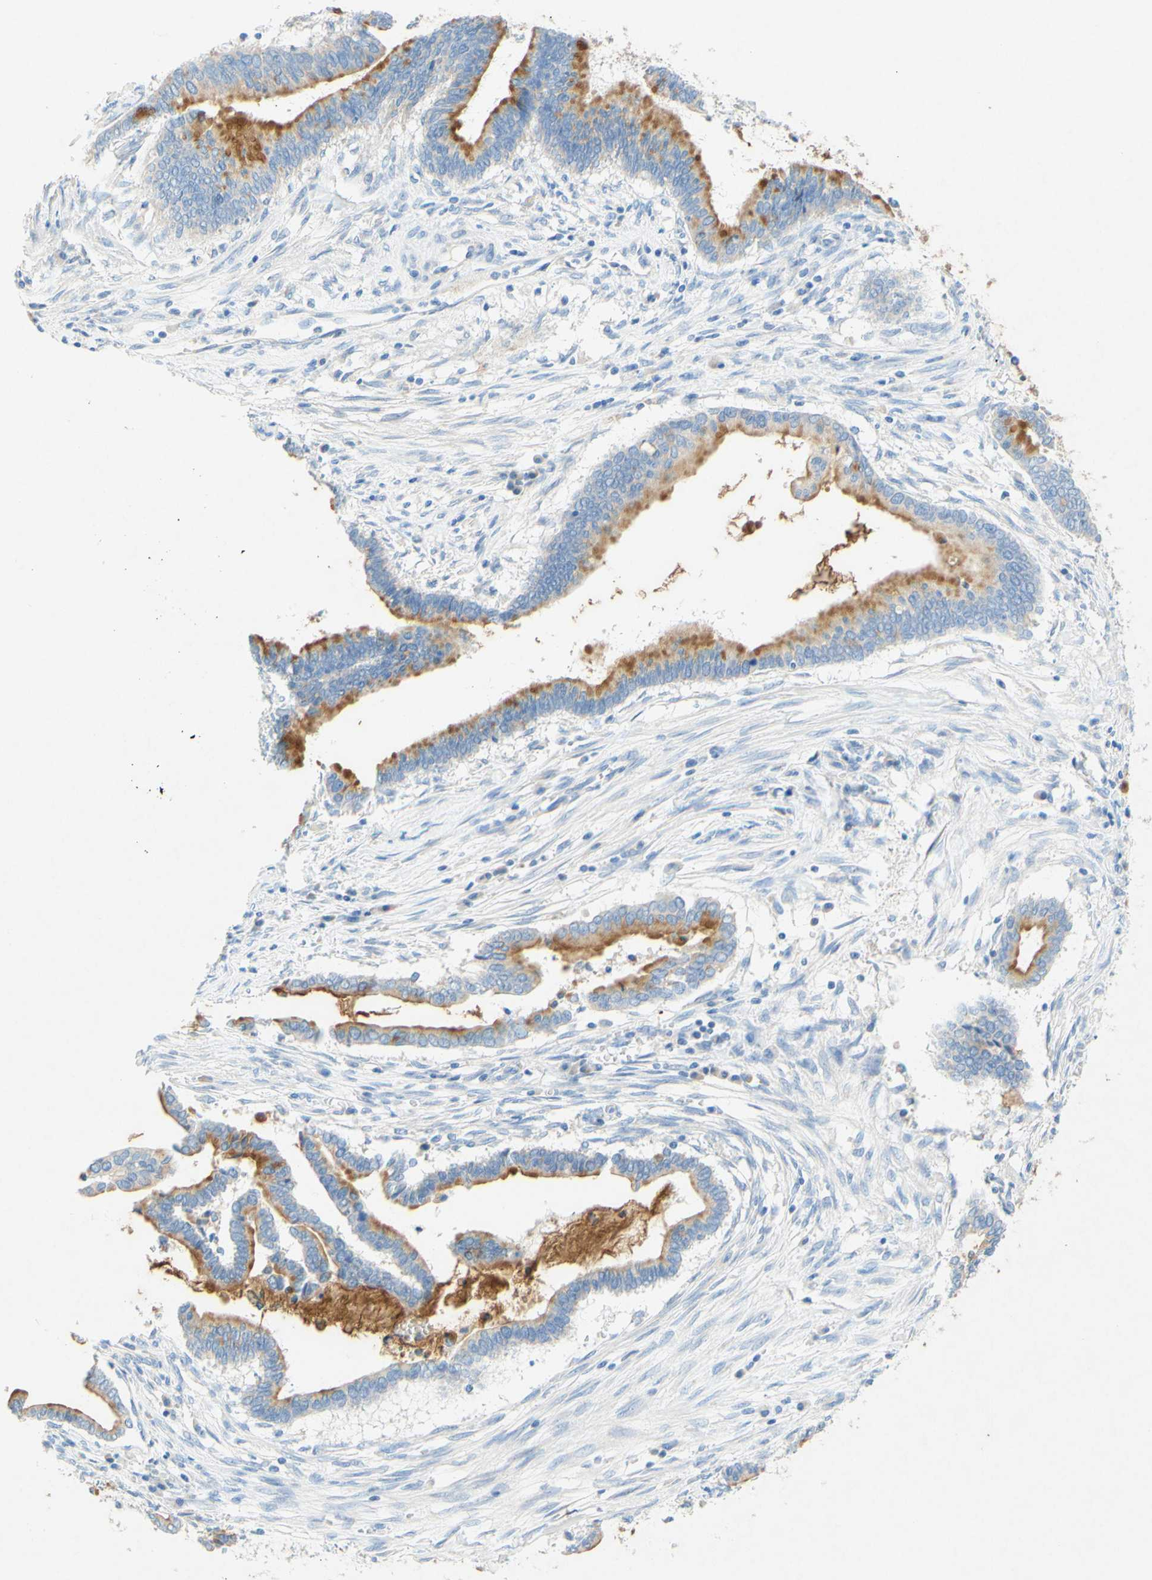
{"staining": {"intensity": "moderate", "quantity": "25%-75%", "location": "cytoplasmic/membranous"}, "tissue": "cervical cancer", "cell_type": "Tumor cells", "image_type": "cancer", "snomed": [{"axis": "morphology", "description": "Adenocarcinoma, NOS"}, {"axis": "topography", "description": "Cervix"}], "caption": "Immunohistochemistry of cervical adenocarcinoma reveals medium levels of moderate cytoplasmic/membranous expression in about 25%-75% of tumor cells. Nuclei are stained in blue.", "gene": "SLC46A1", "patient": {"sex": "female", "age": 44}}